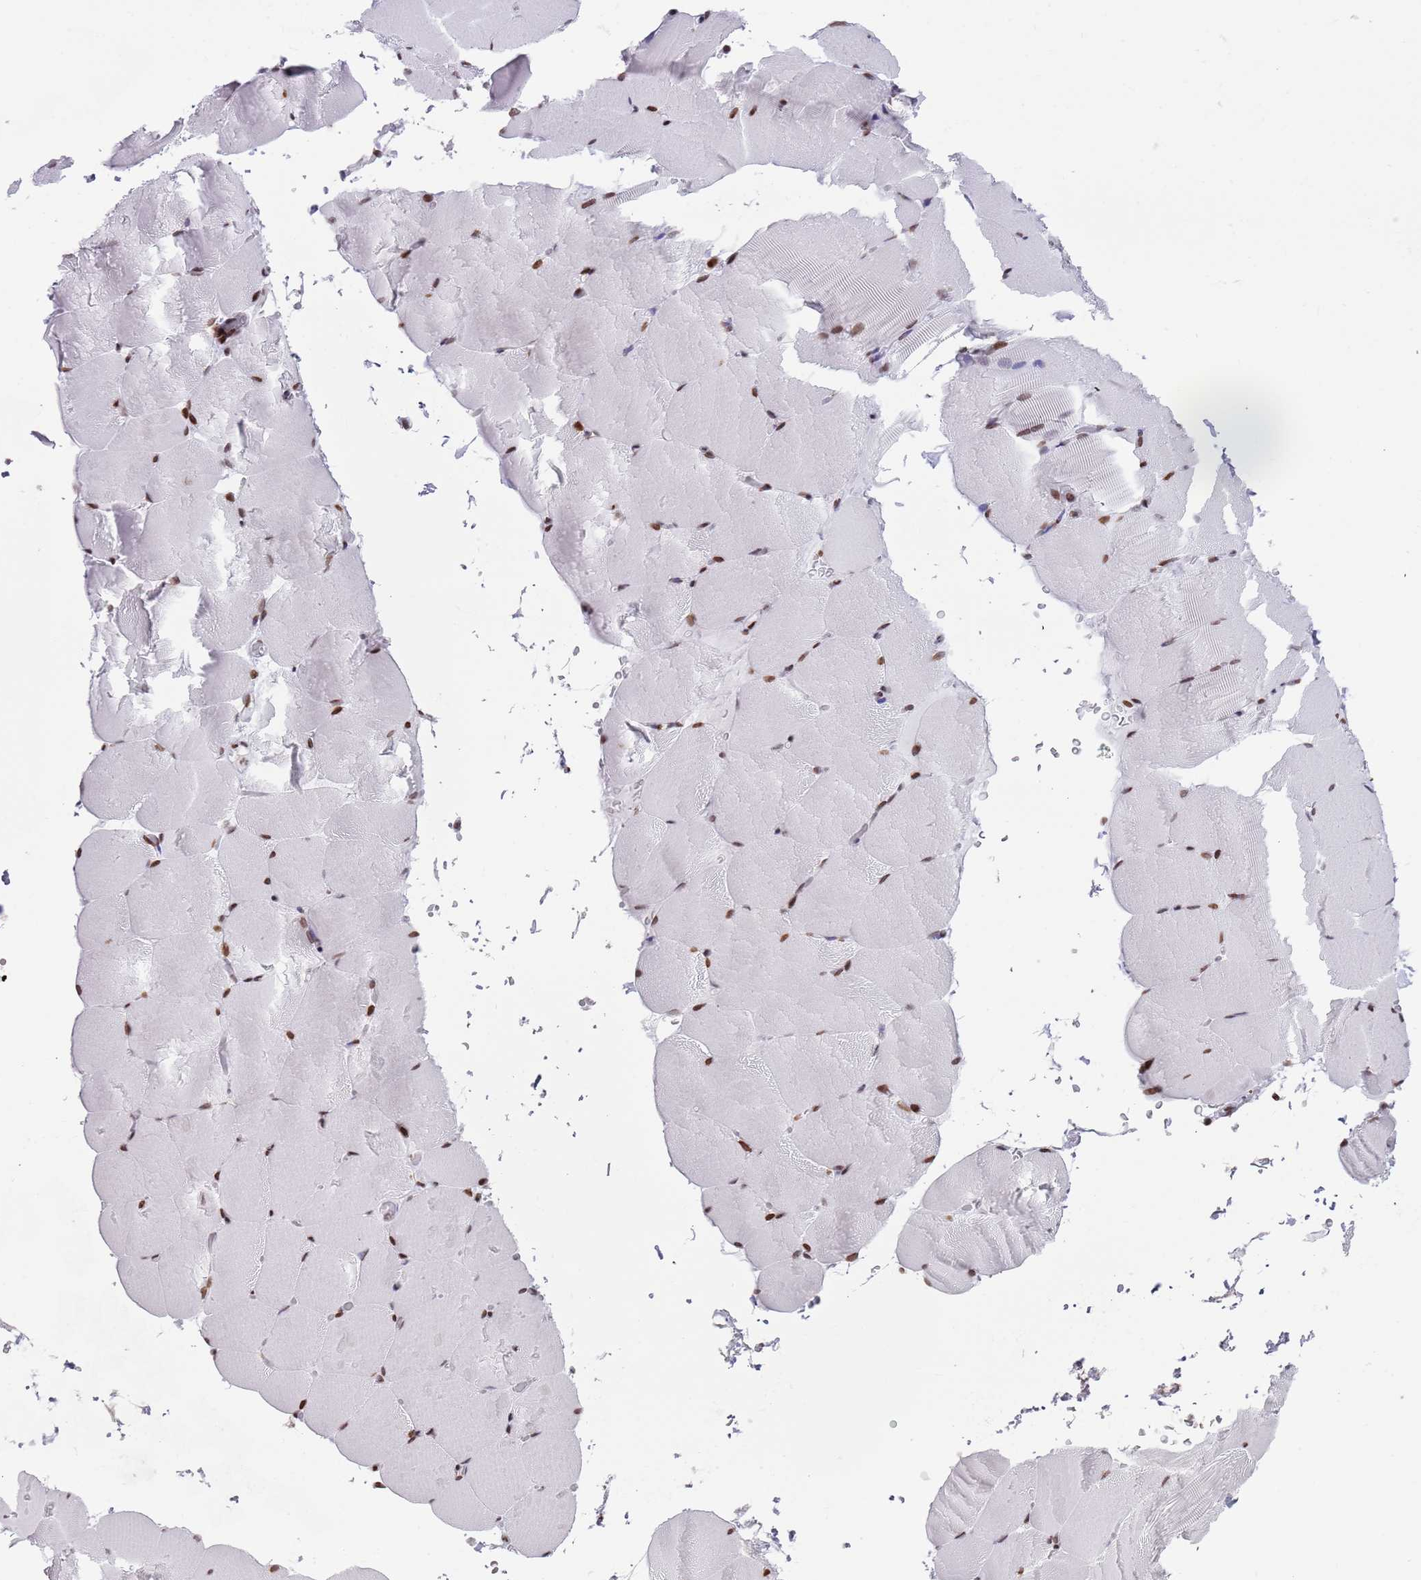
{"staining": {"intensity": "moderate", "quantity": "25%-75%", "location": "nuclear"}, "tissue": "skeletal muscle", "cell_type": "Myocytes", "image_type": "normal", "snomed": [{"axis": "morphology", "description": "Normal tissue, NOS"}, {"axis": "topography", "description": "Skeletal muscle"}, {"axis": "topography", "description": "Parathyroid gland"}], "caption": "About 25%-75% of myocytes in benign skeletal muscle display moderate nuclear protein positivity as visualized by brown immunohistochemical staining.", "gene": "ENSG00000285547", "patient": {"sex": "female", "age": 37}}